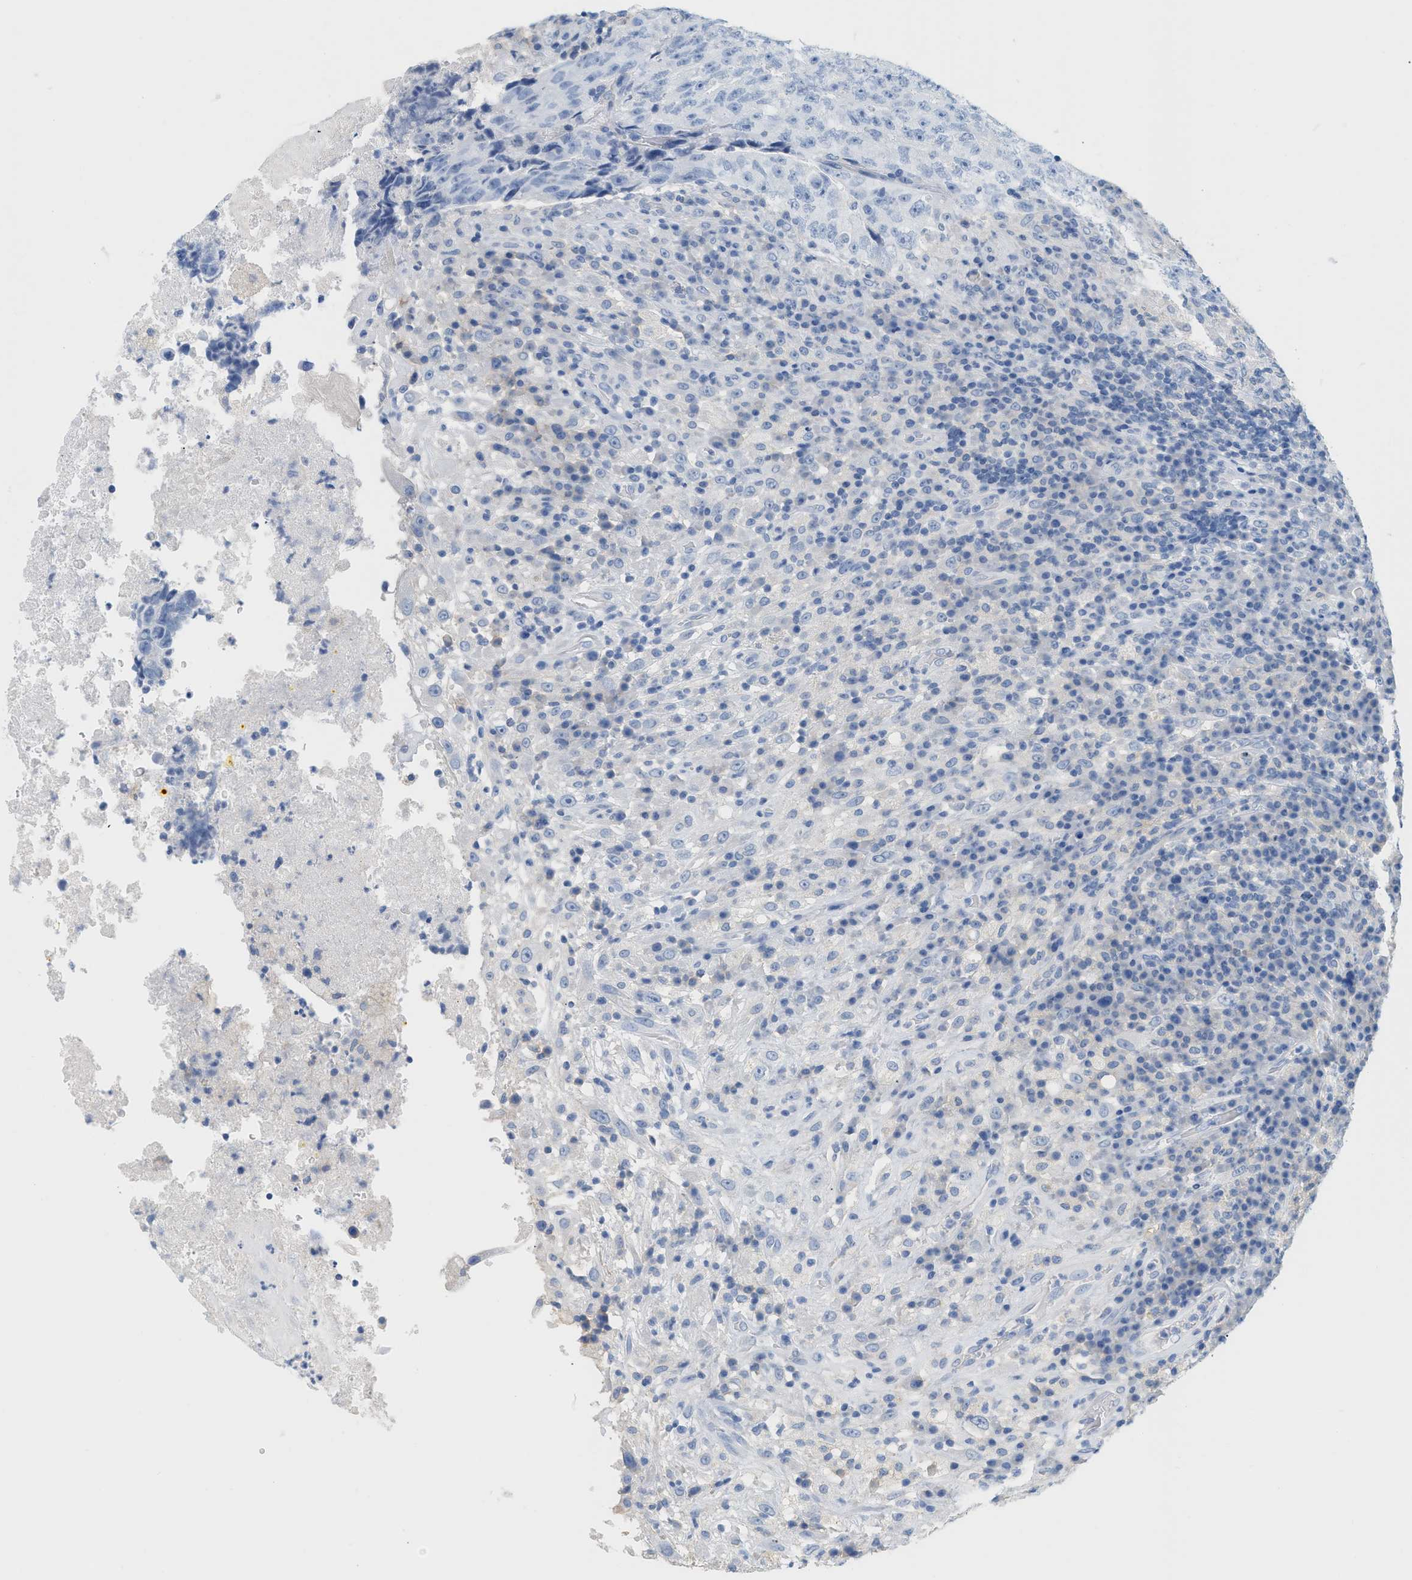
{"staining": {"intensity": "negative", "quantity": "none", "location": "none"}, "tissue": "testis cancer", "cell_type": "Tumor cells", "image_type": "cancer", "snomed": [{"axis": "morphology", "description": "Necrosis, NOS"}, {"axis": "morphology", "description": "Carcinoma, Embryonal, NOS"}, {"axis": "topography", "description": "Testis"}], "caption": "There is no significant positivity in tumor cells of embryonal carcinoma (testis). (DAB (3,3'-diaminobenzidine) immunohistochemistry visualized using brightfield microscopy, high magnification).", "gene": "PAPPA", "patient": {"sex": "male", "age": 19}}